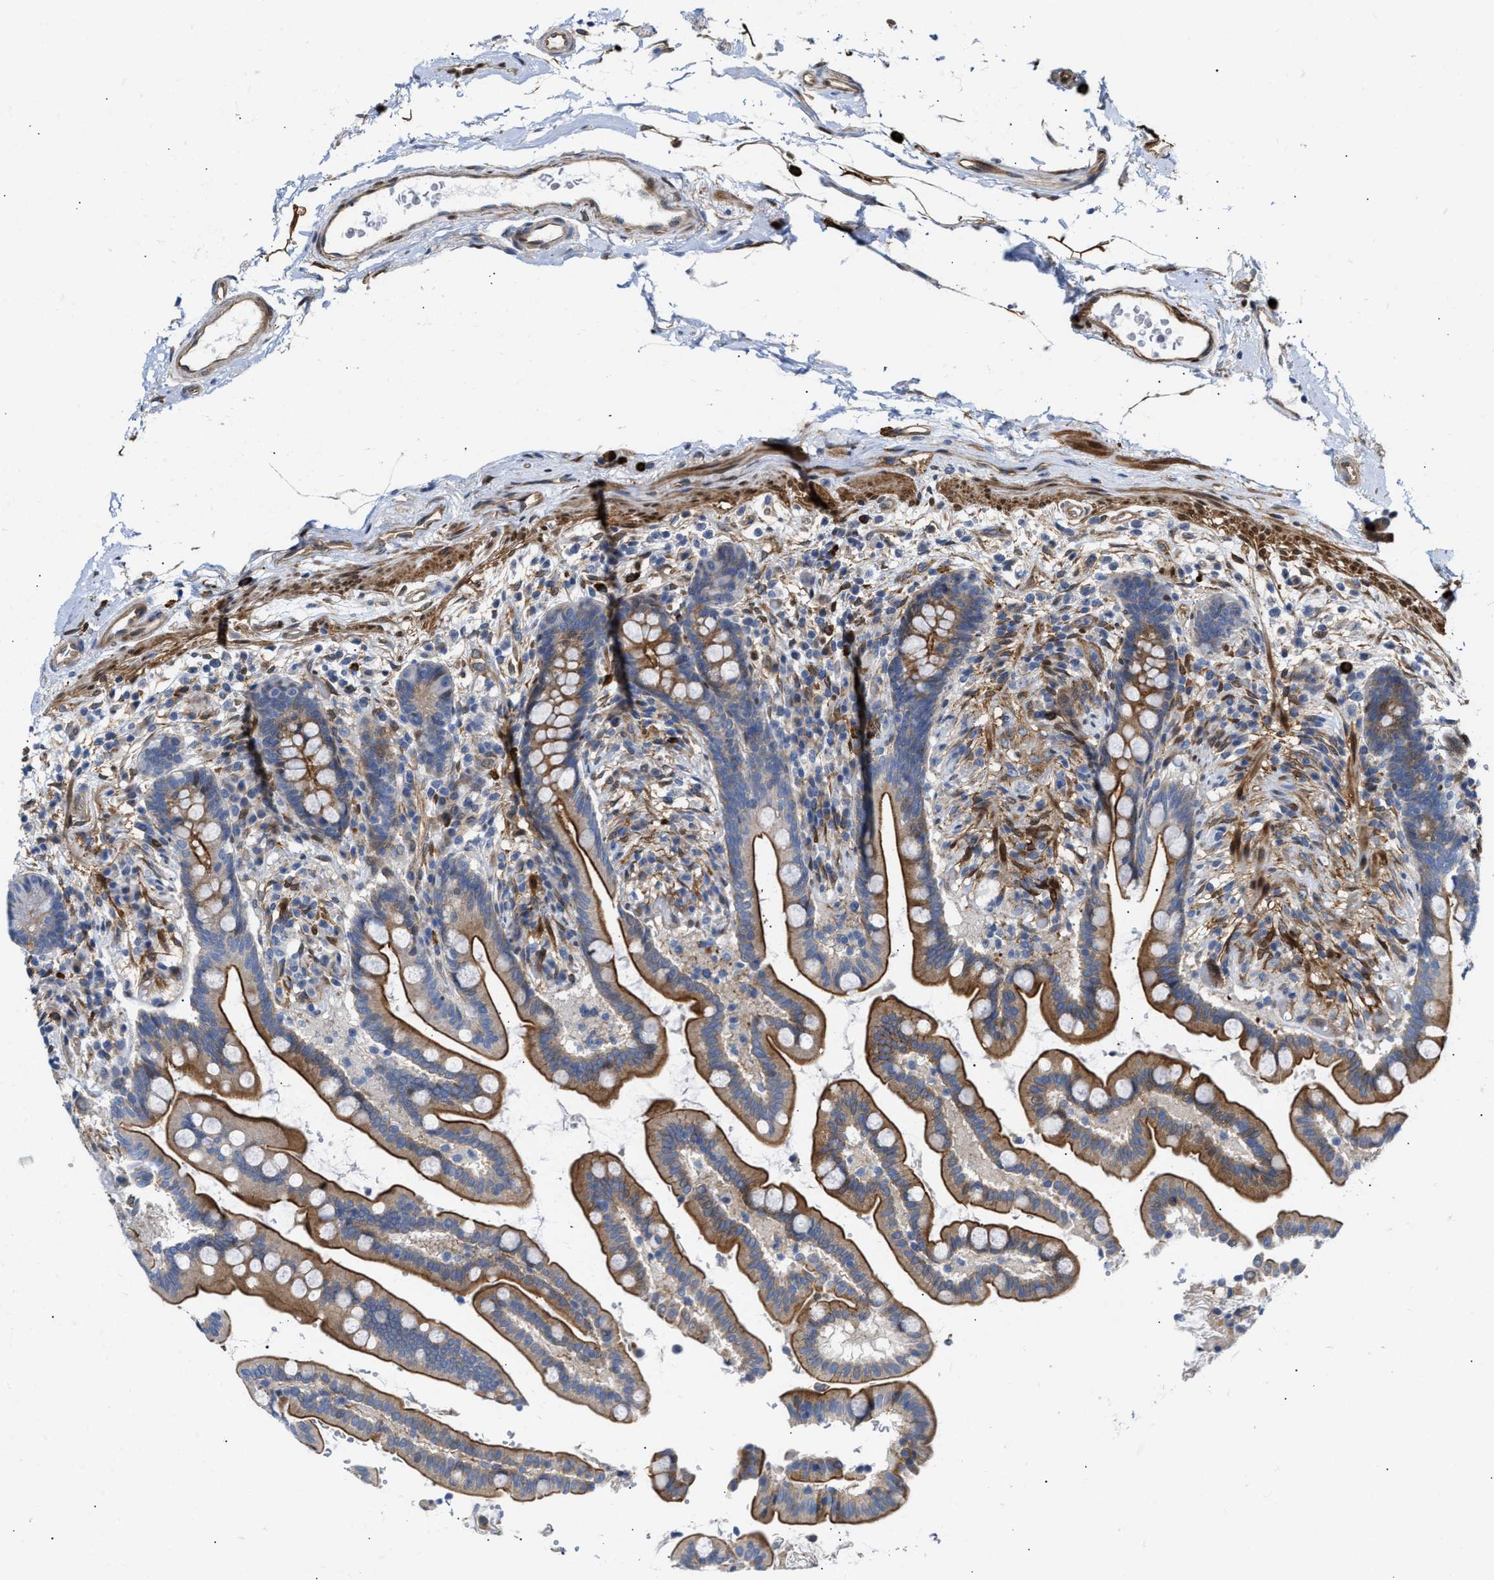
{"staining": {"intensity": "moderate", "quantity": ">75%", "location": "cytoplasmic/membranous"}, "tissue": "colon", "cell_type": "Endothelial cells", "image_type": "normal", "snomed": [{"axis": "morphology", "description": "Normal tissue, NOS"}, {"axis": "topography", "description": "Colon"}], "caption": "Human colon stained with a brown dye exhibits moderate cytoplasmic/membranous positive expression in approximately >75% of endothelial cells.", "gene": "FHL1", "patient": {"sex": "male", "age": 73}}